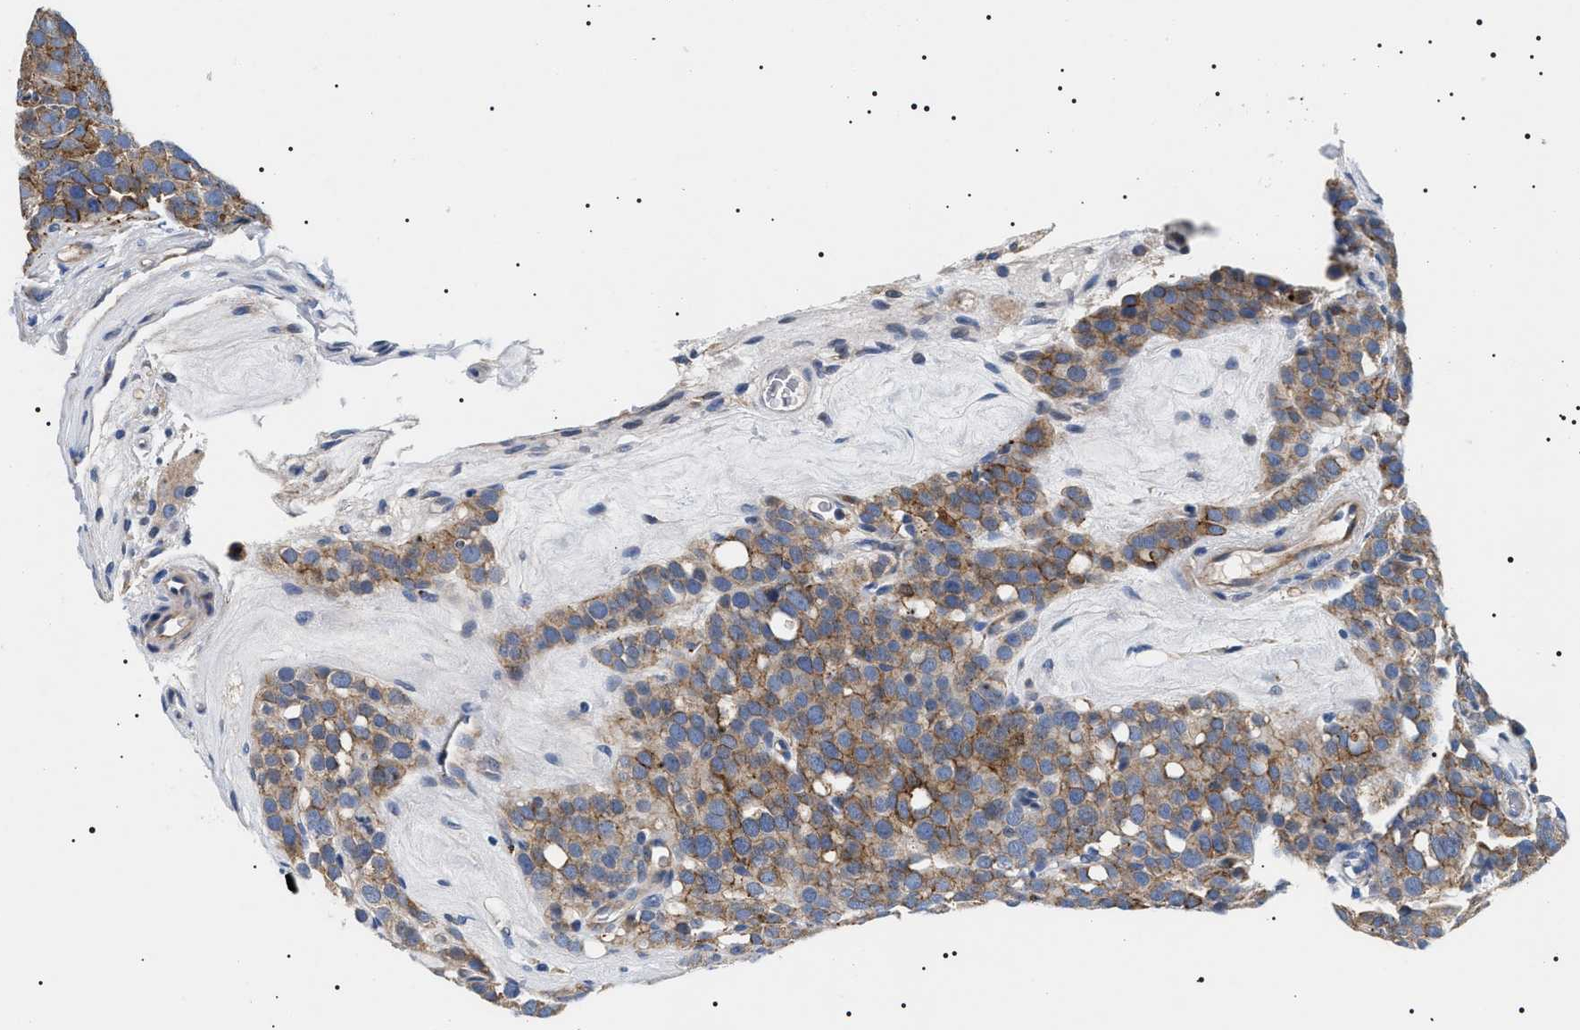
{"staining": {"intensity": "moderate", "quantity": ">75%", "location": "cytoplasmic/membranous"}, "tissue": "testis cancer", "cell_type": "Tumor cells", "image_type": "cancer", "snomed": [{"axis": "morphology", "description": "Seminoma, NOS"}, {"axis": "topography", "description": "Testis"}], "caption": "There is medium levels of moderate cytoplasmic/membranous expression in tumor cells of testis seminoma, as demonstrated by immunohistochemical staining (brown color).", "gene": "TMEM222", "patient": {"sex": "male", "age": 71}}